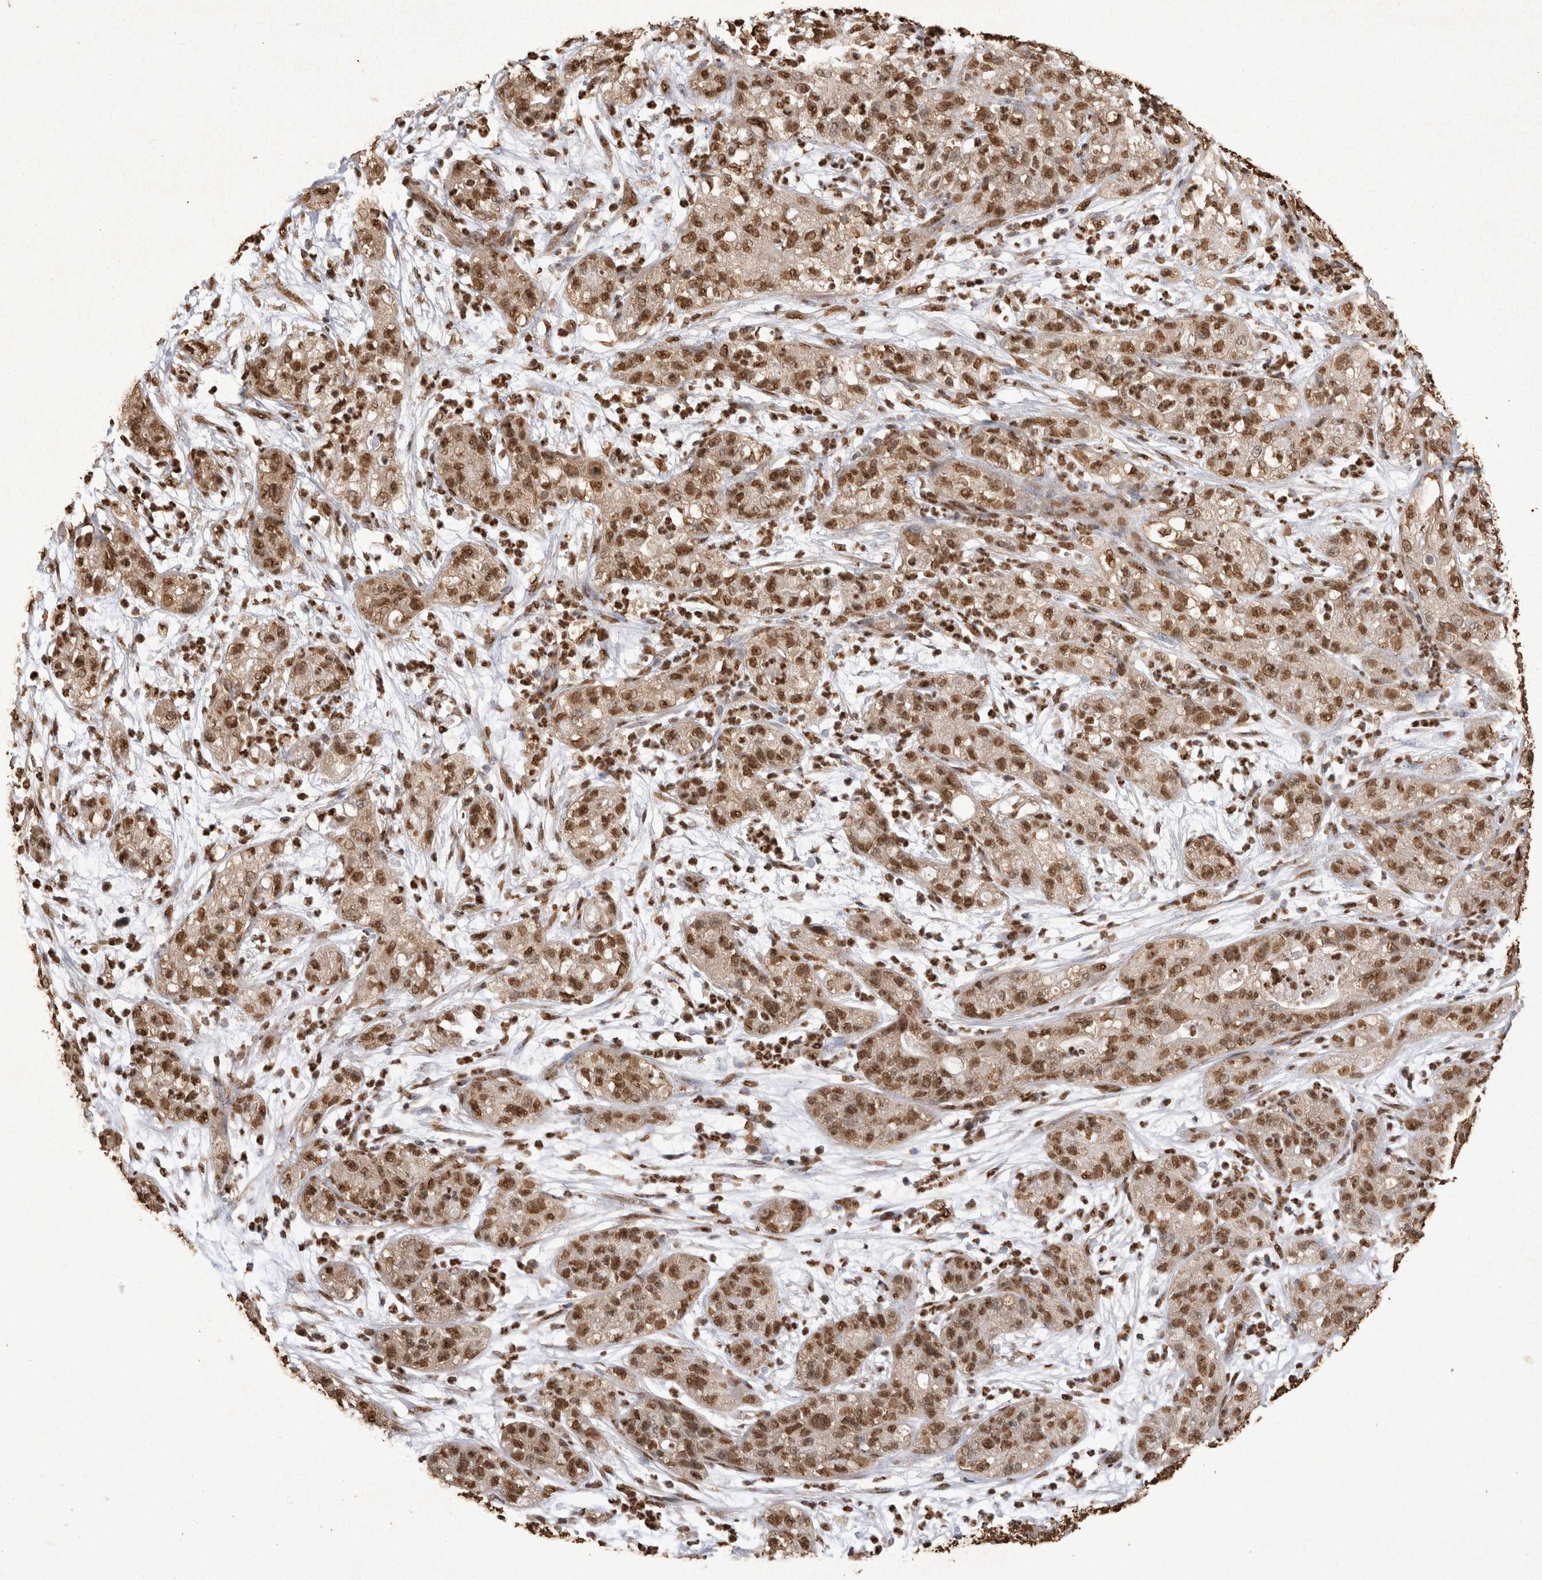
{"staining": {"intensity": "moderate", "quantity": ">75%", "location": "cytoplasmic/membranous,nuclear"}, "tissue": "pancreatic cancer", "cell_type": "Tumor cells", "image_type": "cancer", "snomed": [{"axis": "morphology", "description": "Adenocarcinoma, NOS"}, {"axis": "topography", "description": "Pancreas"}], "caption": "Pancreatic adenocarcinoma stained with immunohistochemistry shows moderate cytoplasmic/membranous and nuclear expression in about >75% of tumor cells. (brown staining indicates protein expression, while blue staining denotes nuclei).", "gene": "OAS2", "patient": {"sex": "female", "age": 78}}